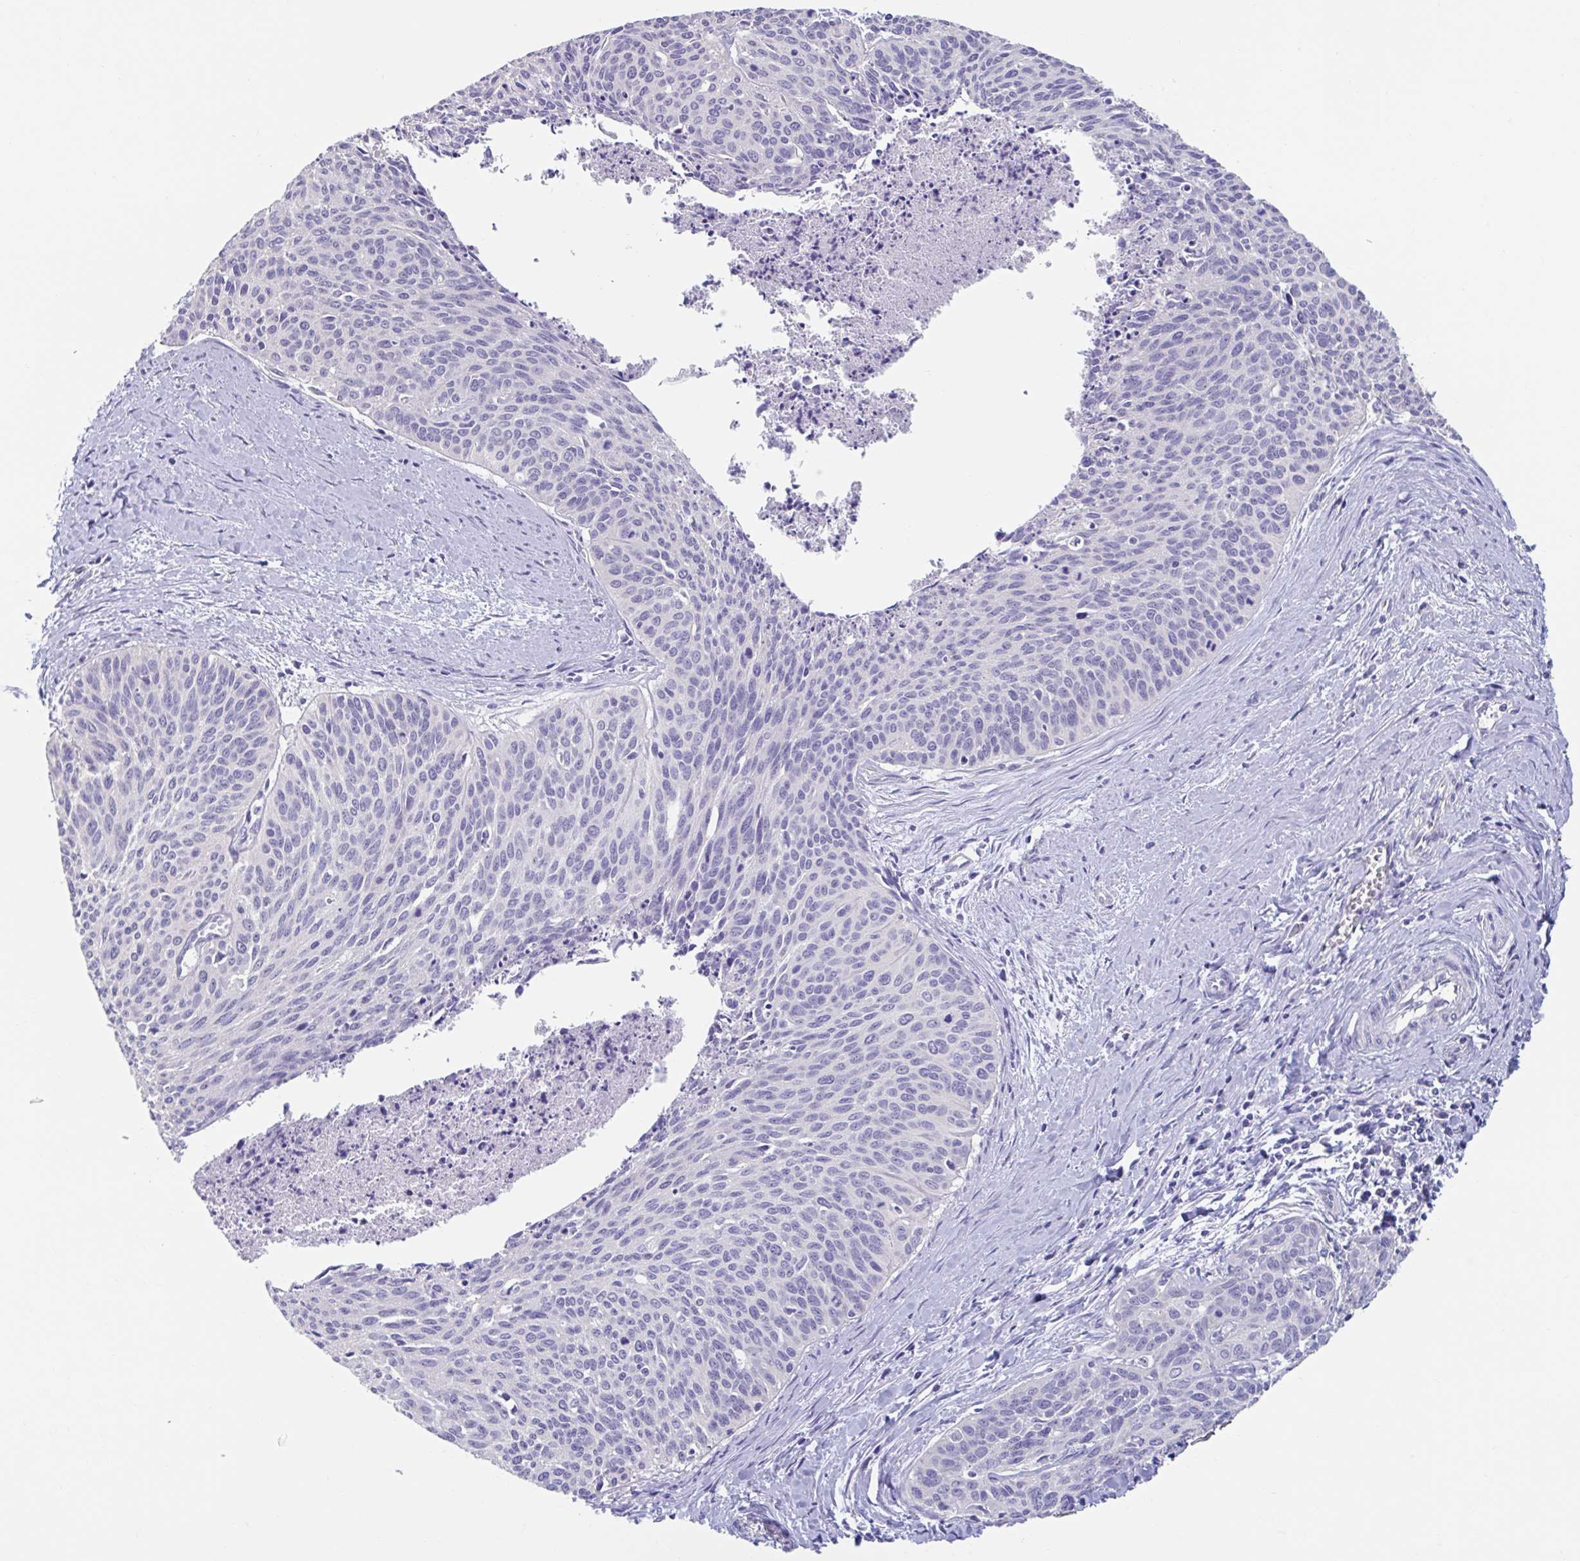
{"staining": {"intensity": "negative", "quantity": "none", "location": "none"}, "tissue": "cervical cancer", "cell_type": "Tumor cells", "image_type": "cancer", "snomed": [{"axis": "morphology", "description": "Squamous cell carcinoma, NOS"}, {"axis": "topography", "description": "Cervix"}], "caption": "DAB immunohistochemical staining of cervical cancer (squamous cell carcinoma) reveals no significant expression in tumor cells. Brightfield microscopy of immunohistochemistry stained with DAB (3,3'-diaminobenzidine) (brown) and hematoxylin (blue), captured at high magnification.", "gene": "GPR162", "patient": {"sex": "female", "age": 55}}